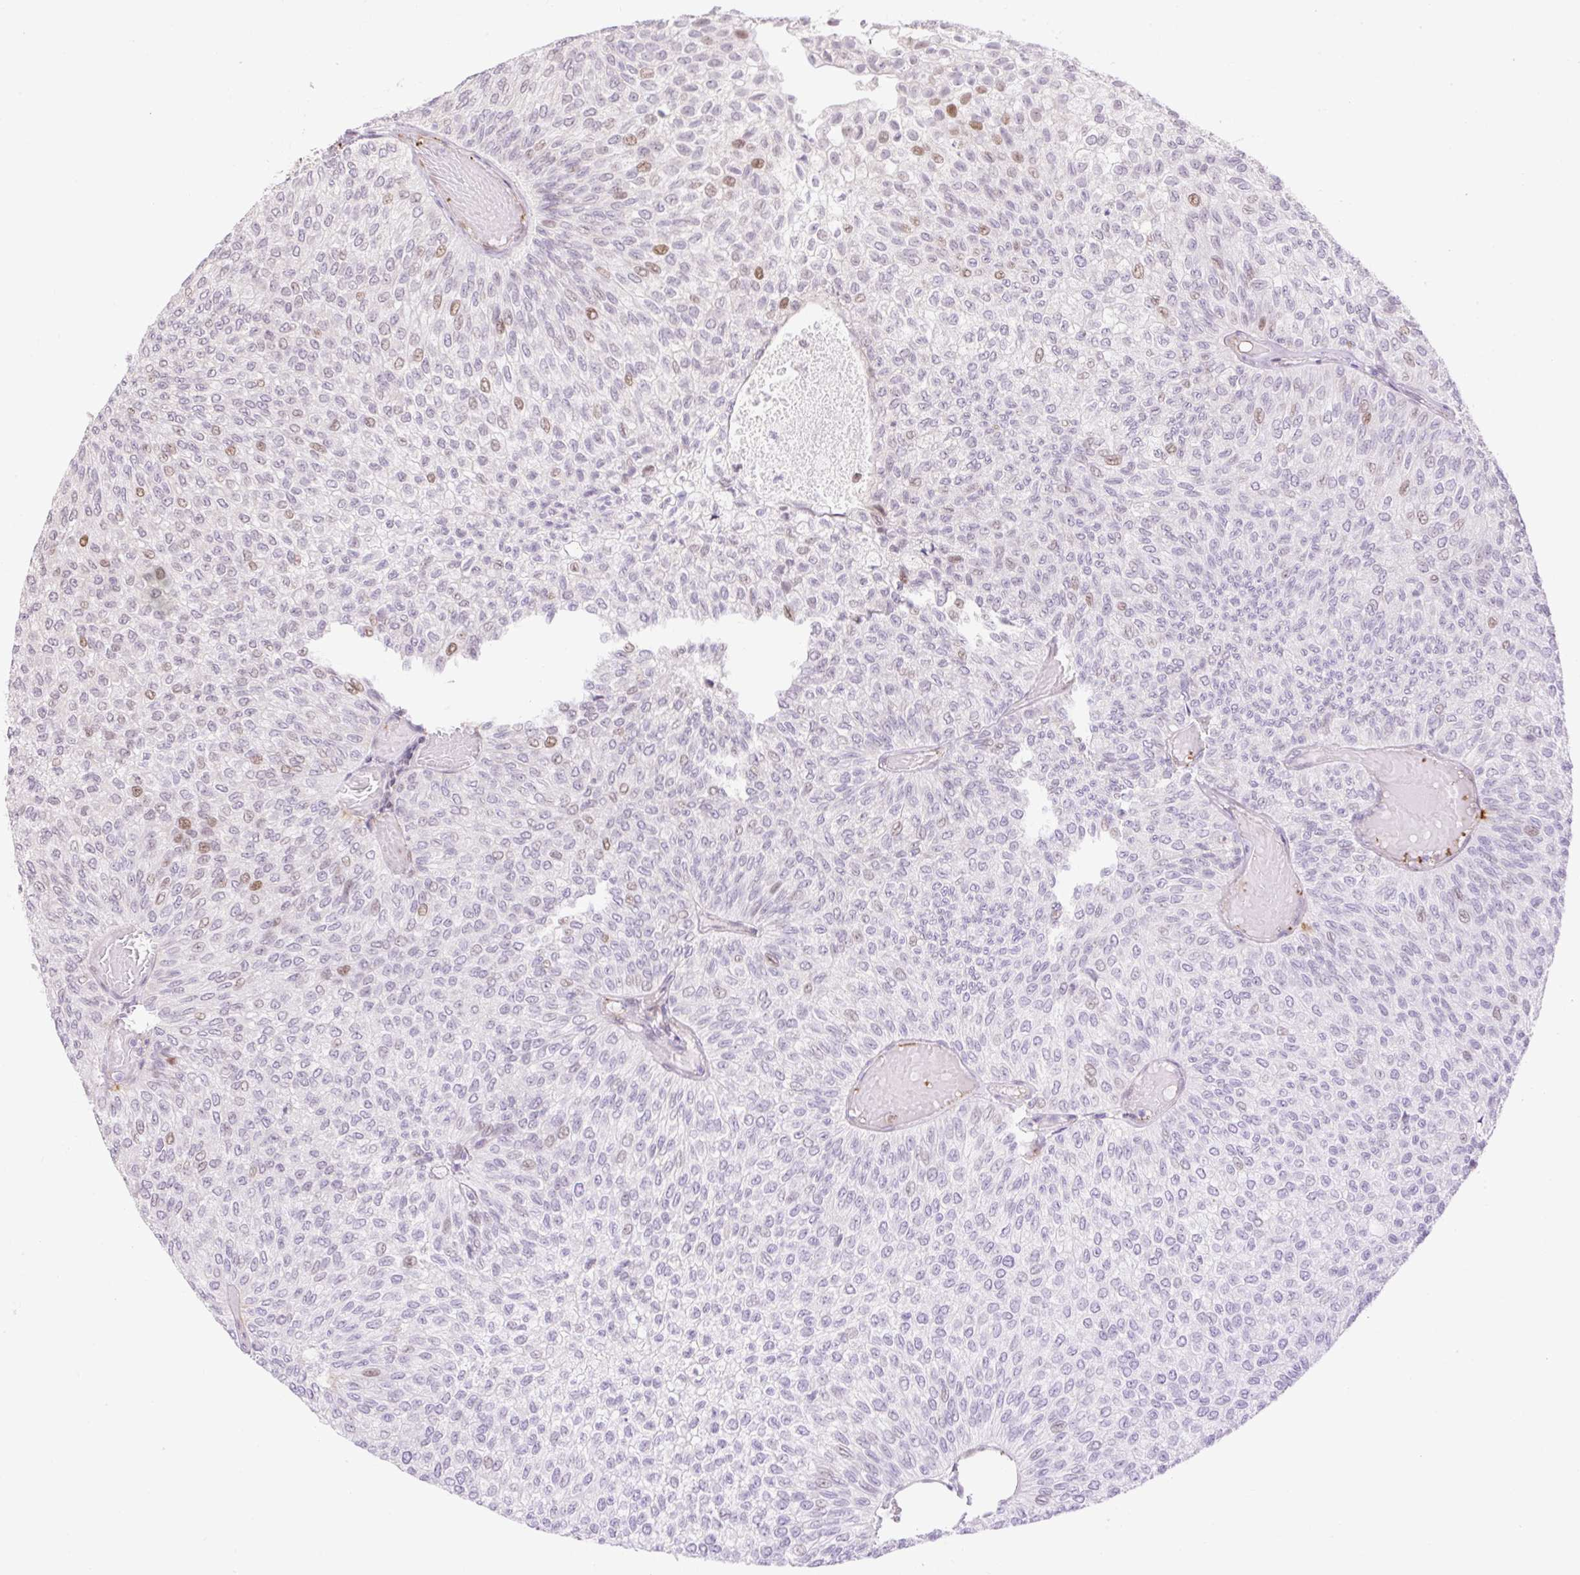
{"staining": {"intensity": "moderate", "quantity": "<25%", "location": "nuclear"}, "tissue": "urothelial cancer", "cell_type": "Tumor cells", "image_type": "cancer", "snomed": [{"axis": "morphology", "description": "Urothelial carcinoma, Low grade"}, {"axis": "topography", "description": "Urinary bladder"}], "caption": "About <25% of tumor cells in urothelial cancer show moderate nuclear protein positivity as visualized by brown immunohistochemical staining.", "gene": "RIPPLY3", "patient": {"sex": "male", "age": 78}}